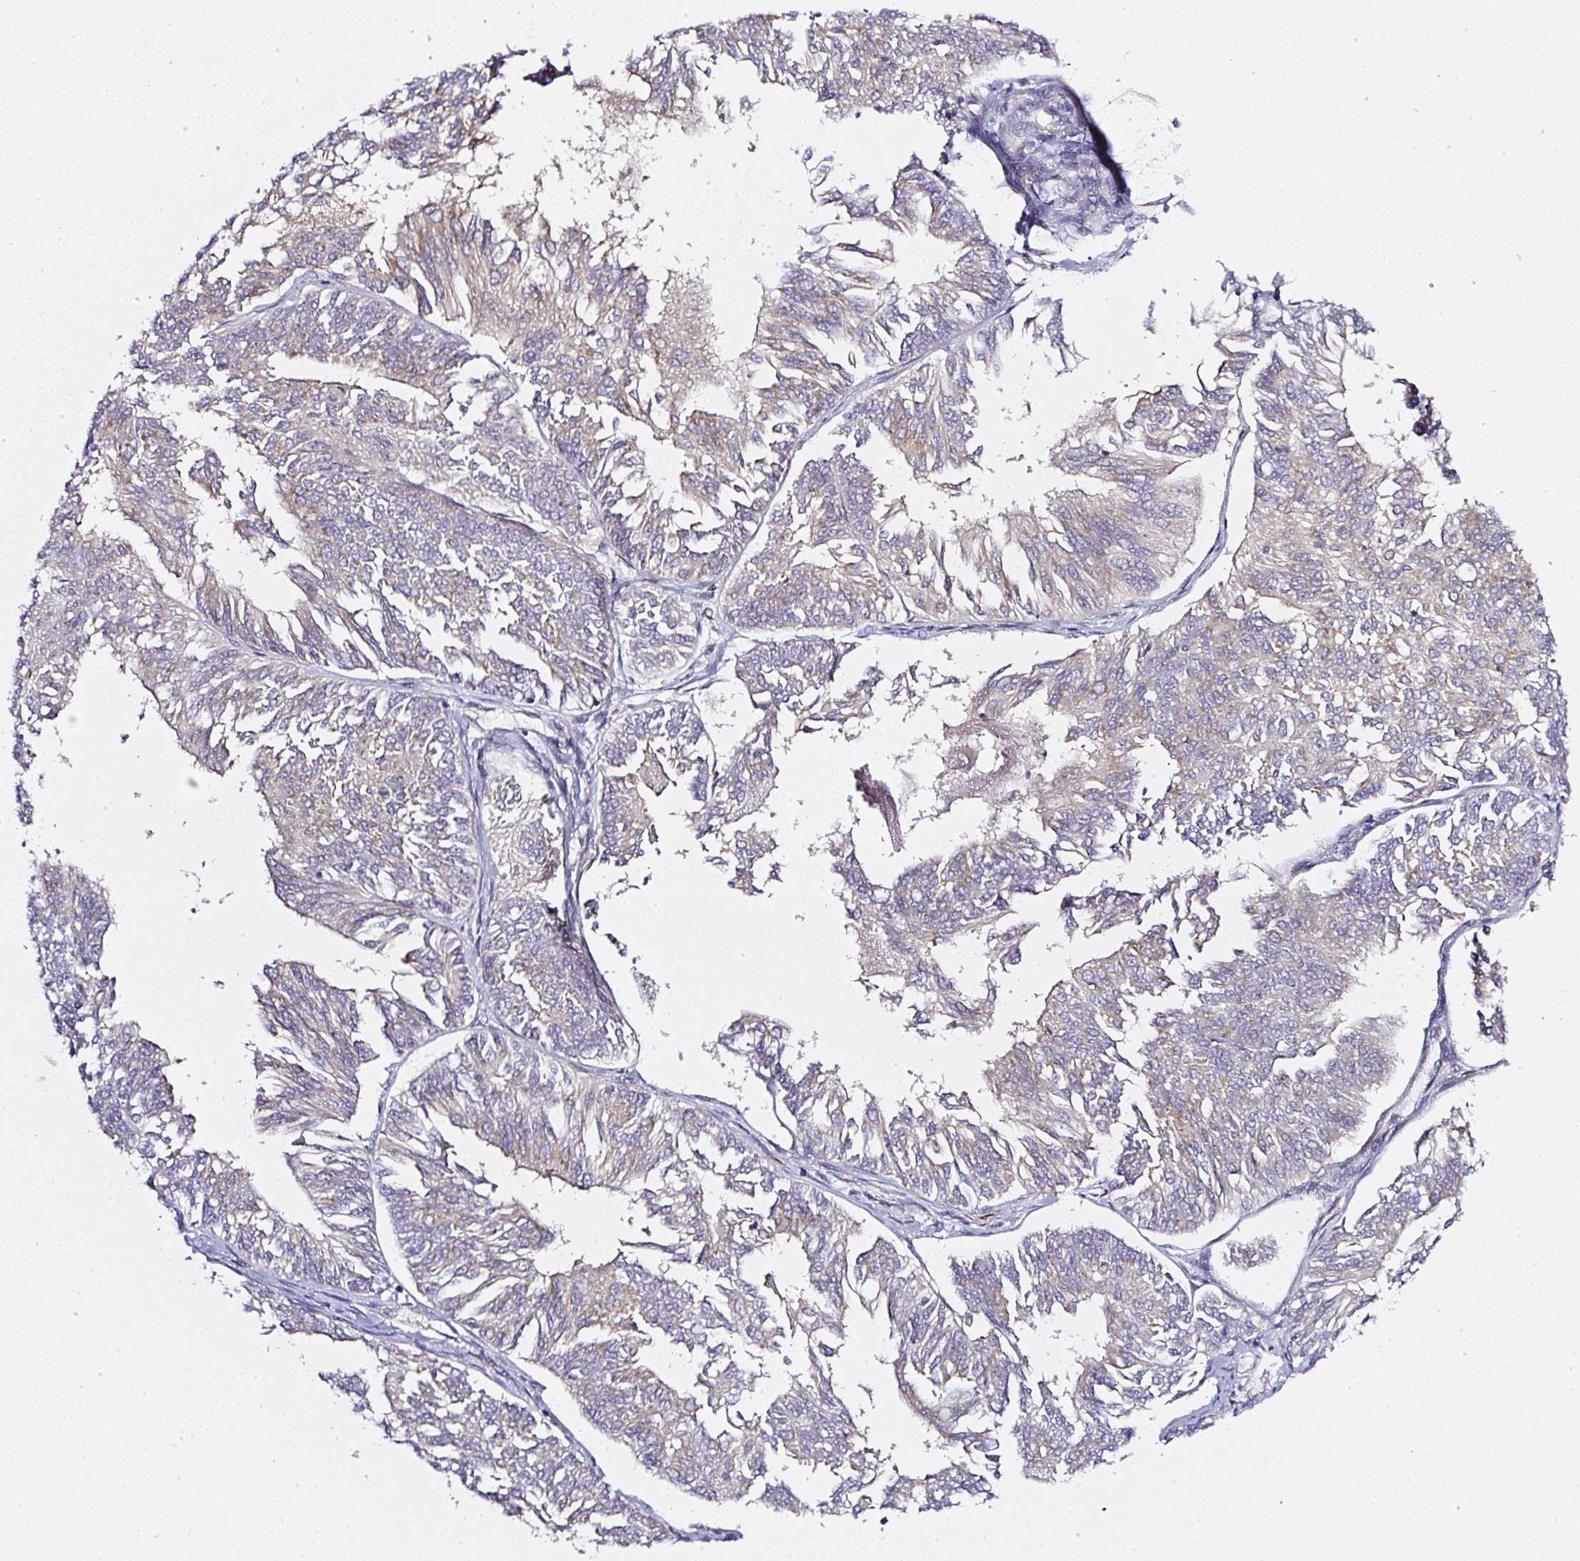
{"staining": {"intensity": "weak", "quantity": "25%-75%", "location": "cytoplasmic/membranous"}, "tissue": "endometrial cancer", "cell_type": "Tumor cells", "image_type": "cancer", "snomed": [{"axis": "morphology", "description": "Adenocarcinoma, NOS"}, {"axis": "topography", "description": "Endometrium"}], "caption": "This photomicrograph reveals immunohistochemistry (IHC) staining of human endometrial cancer, with low weak cytoplasmic/membranous expression in about 25%-75% of tumor cells.", "gene": "MLX", "patient": {"sex": "female", "age": 58}}